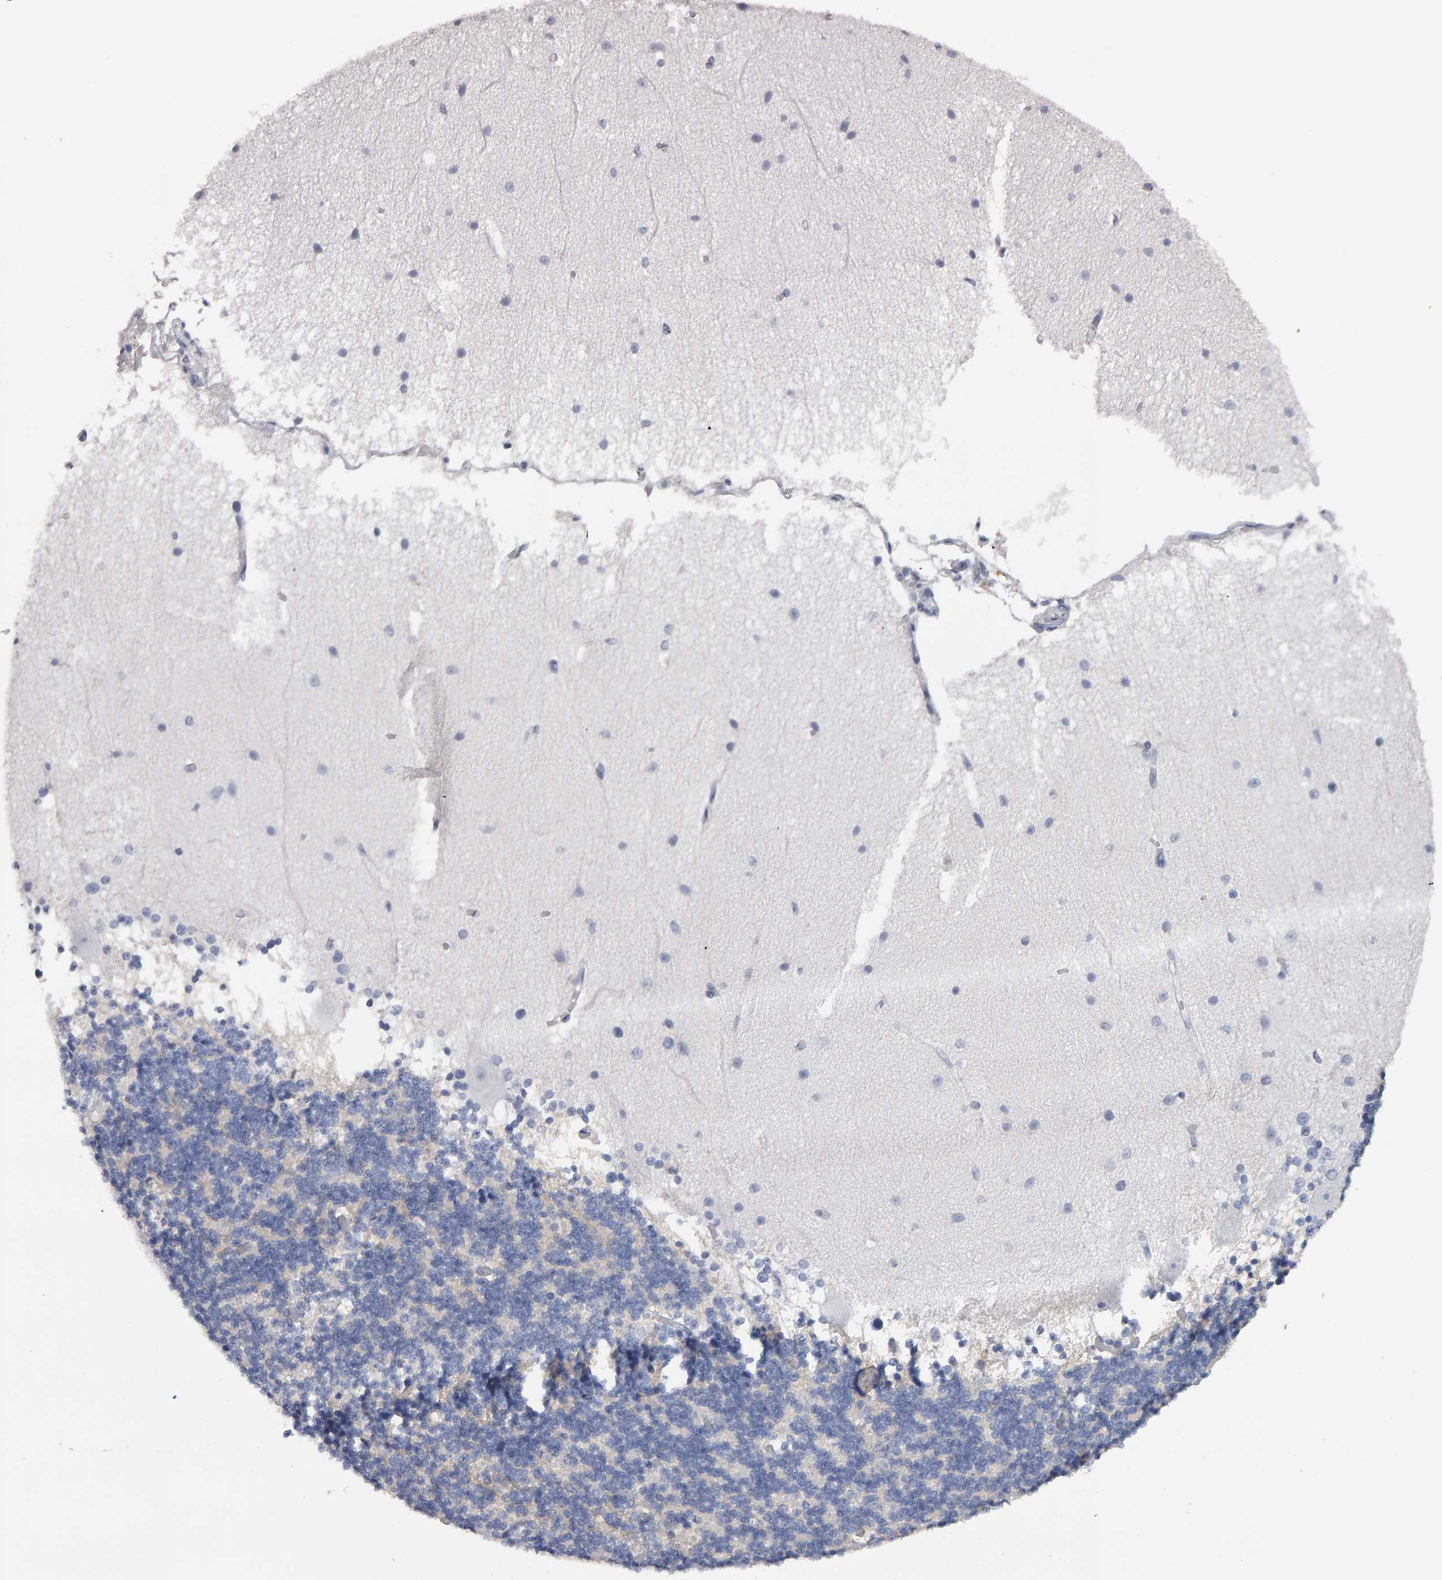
{"staining": {"intensity": "negative", "quantity": "none", "location": "none"}, "tissue": "cerebellum", "cell_type": "Cells in granular layer", "image_type": "normal", "snomed": [{"axis": "morphology", "description": "Normal tissue, NOS"}, {"axis": "topography", "description": "Cerebellum"}], "caption": "DAB (3,3'-diaminobenzidine) immunohistochemical staining of normal cerebellum reveals no significant expression in cells in granular layer.", "gene": "CD38", "patient": {"sex": "female", "age": 54}}